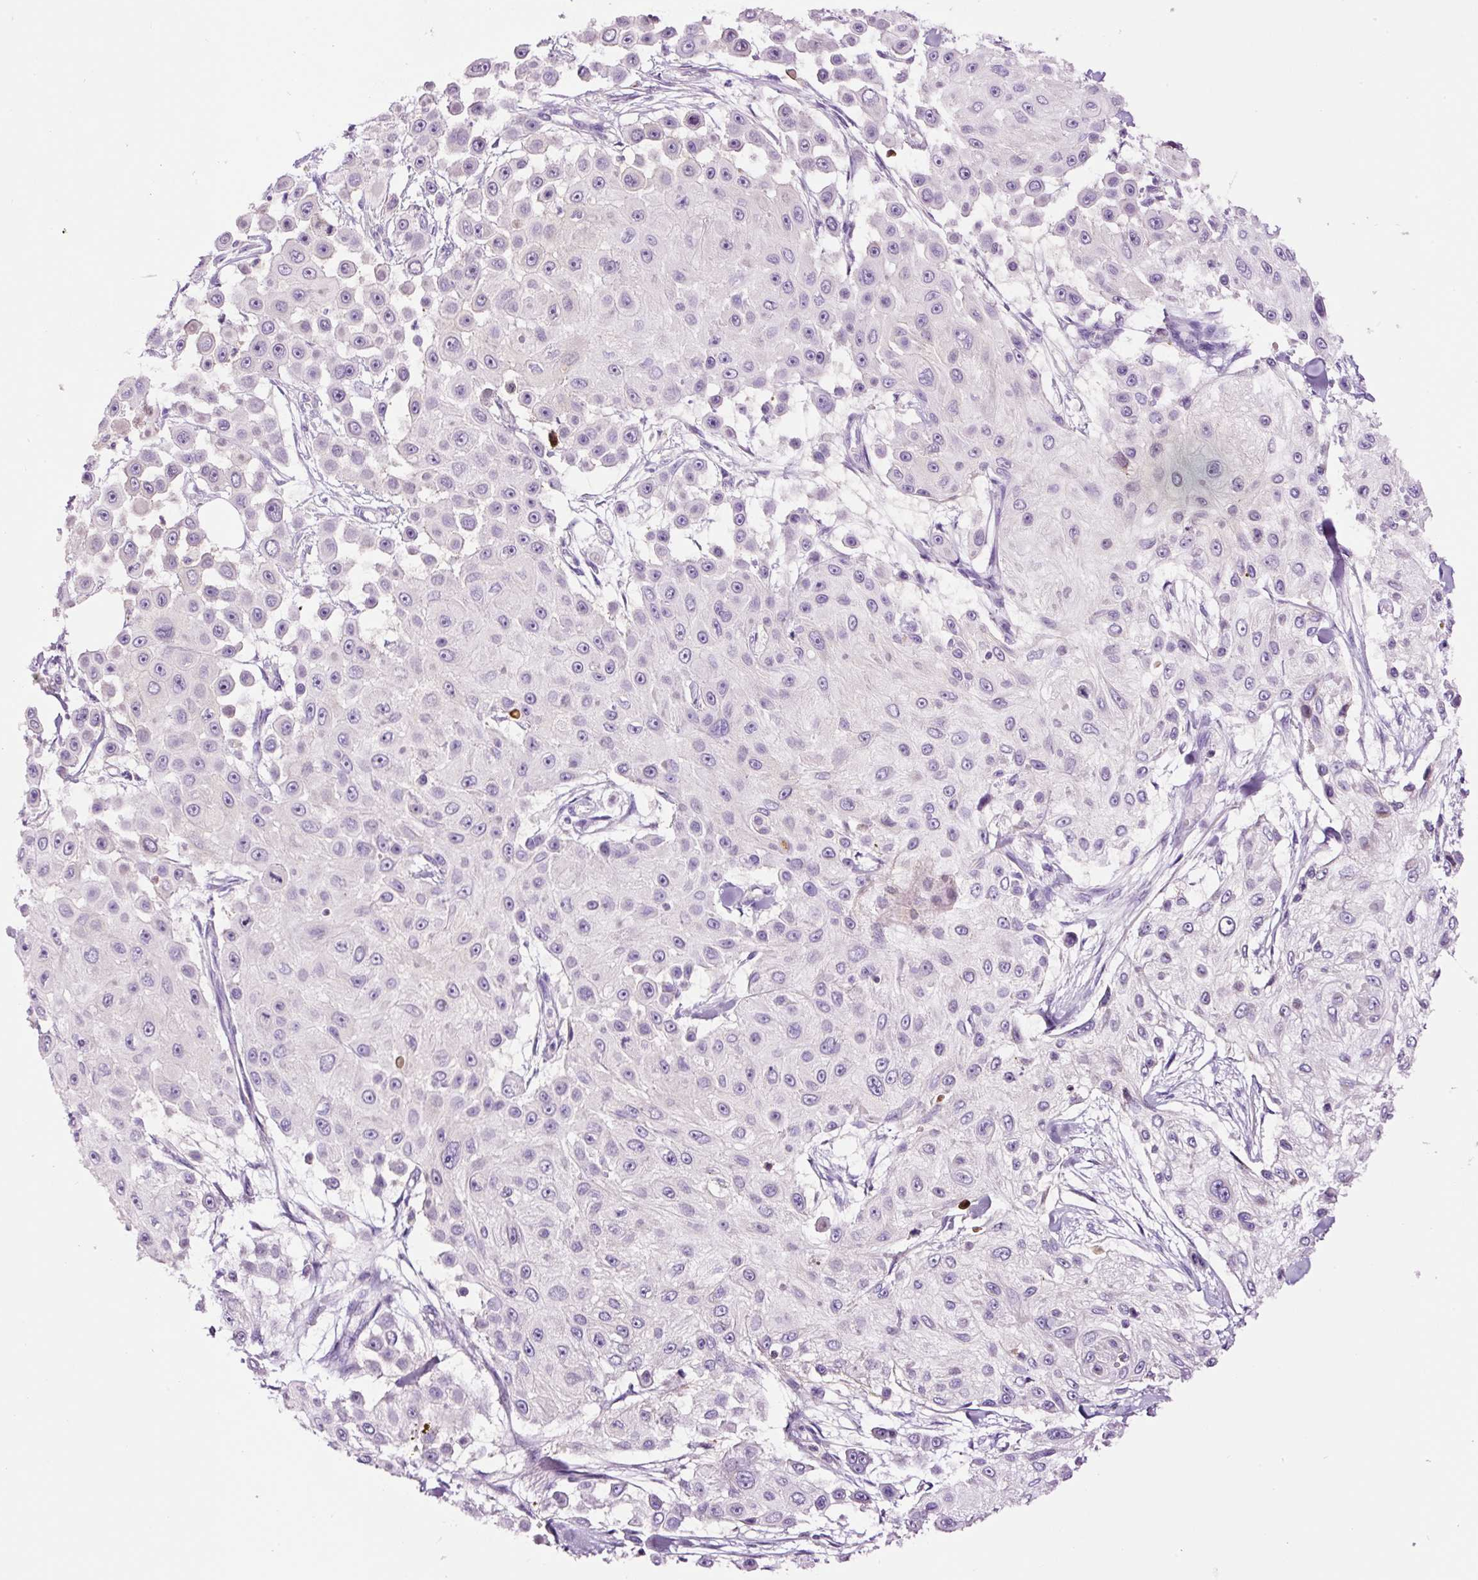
{"staining": {"intensity": "negative", "quantity": "none", "location": "none"}, "tissue": "skin cancer", "cell_type": "Tumor cells", "image_type": "cancer", "snomed": [{"axis": "morphology", "description": "Squamous cell carcinoma, NOS"}, {"axis": "topography", "description": "Skin"}], "caption": "Protein analysis of squamous cell carcinoma (skin) reveals no significant positivity in tumor cells.", "gene": "DPPA4", "patient": {"sex": "male", "age": 67}}